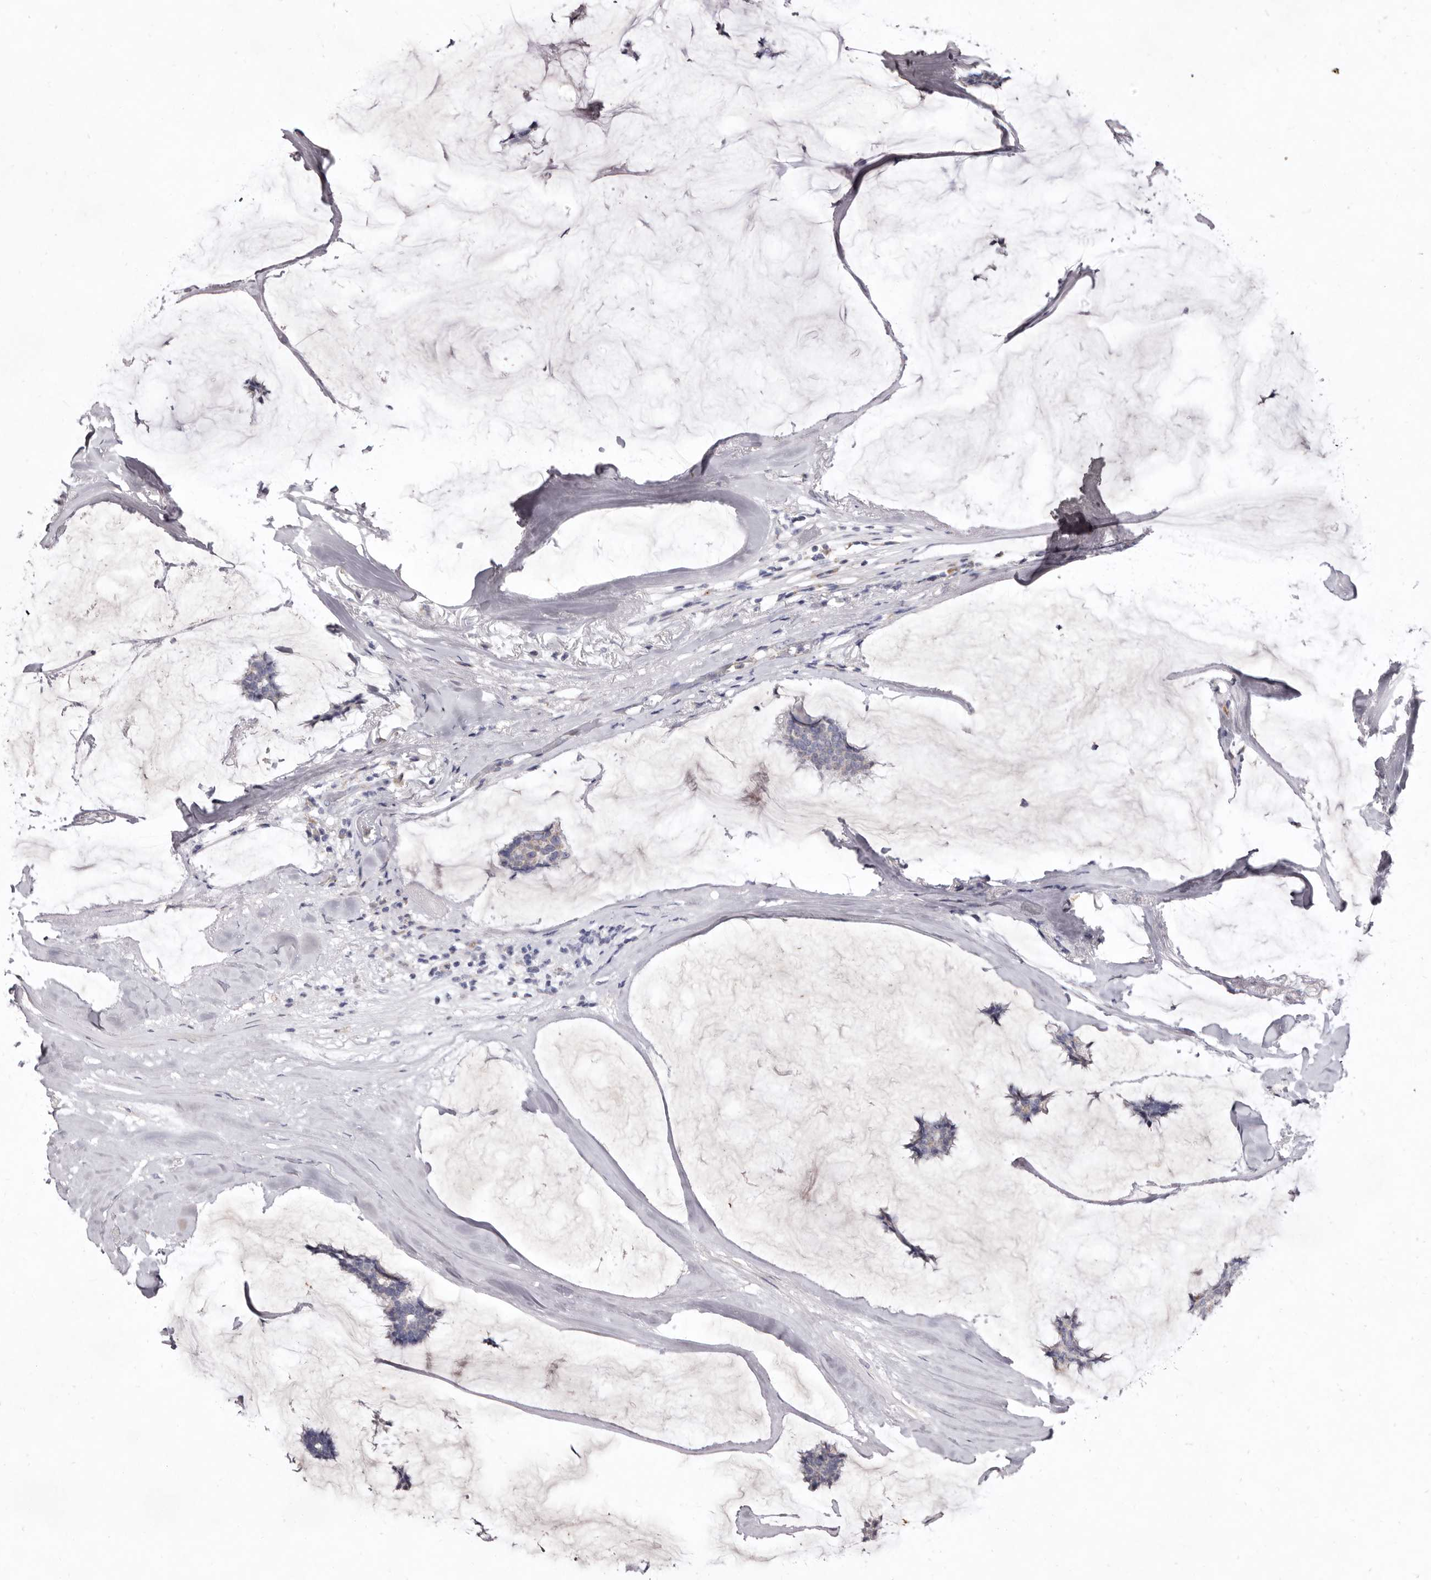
{"staining": {"intensity": "negative", "quantity": "none", "location": "none"}, "tissue": "breast cancer", "cell_type": "Tumor cells", "image_type": "cancer", "snomed": [{"axis": "morphology", "description": "Duct carcinoma"}, {"axis": "topography", "description": "Breast"}], "caption": "Tumor cells show no significant expression in intraductal carcinoma (breast).", "gene": "CYP2E1", "patient": {"sex": "female", "age": 93}}